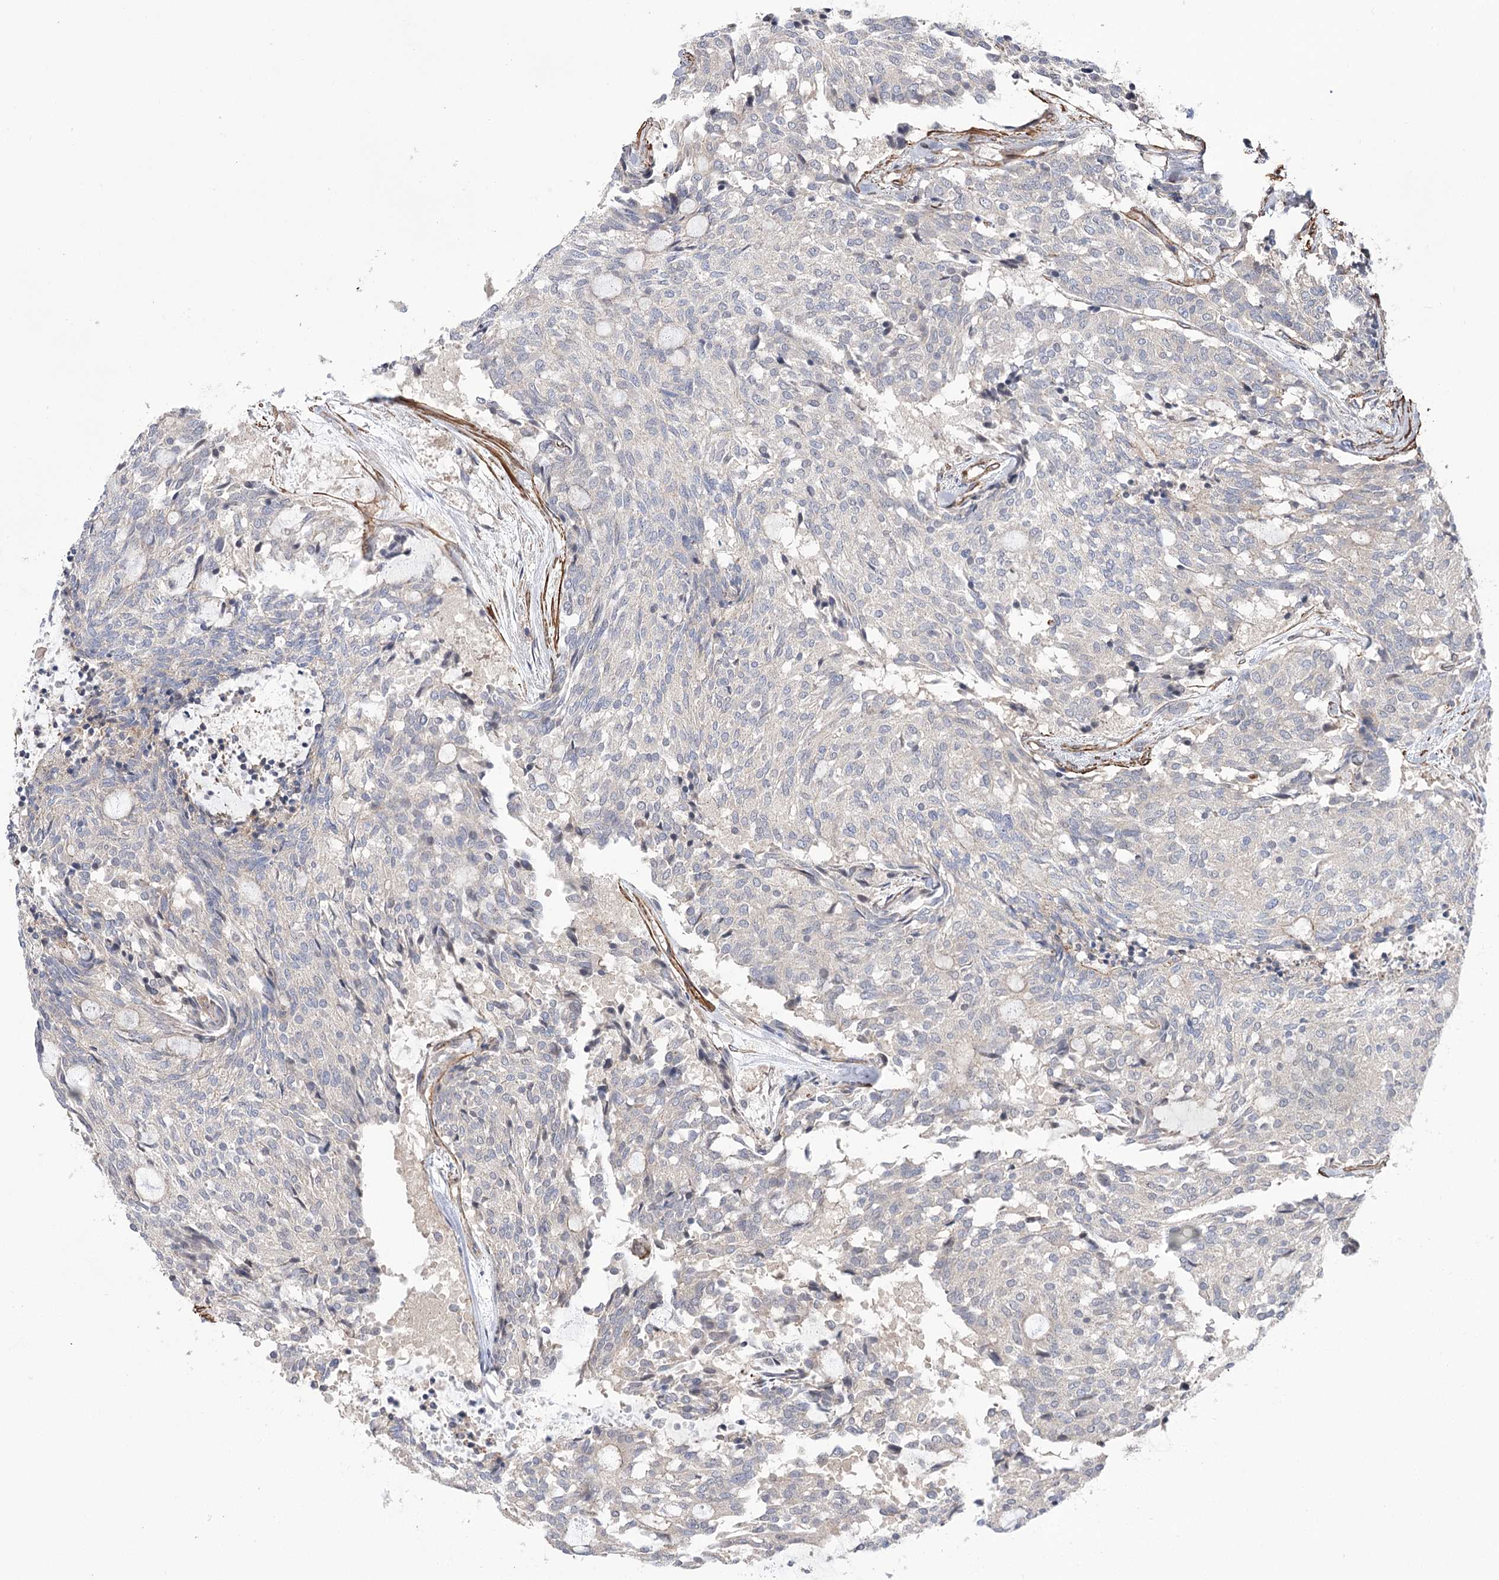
{"staining": {"intensity": "negative", "quantity": "none", "location": "none"}, "tissue": "carcinoid", "cell_type": "Tumor cells", "image_type": "cancer", "snomed": [{"axis": "morphology", "description": "Carcinoid, malignant, NOS"}, {"axis": "topography", "description": "Pancreas"}], "caption": "Immunohistochemical staining of human carcinoid (malignant) displays no significant expression in tumor cells.", "gene": "WASHC3", "patient": {"sex": "female", "age": 54}}